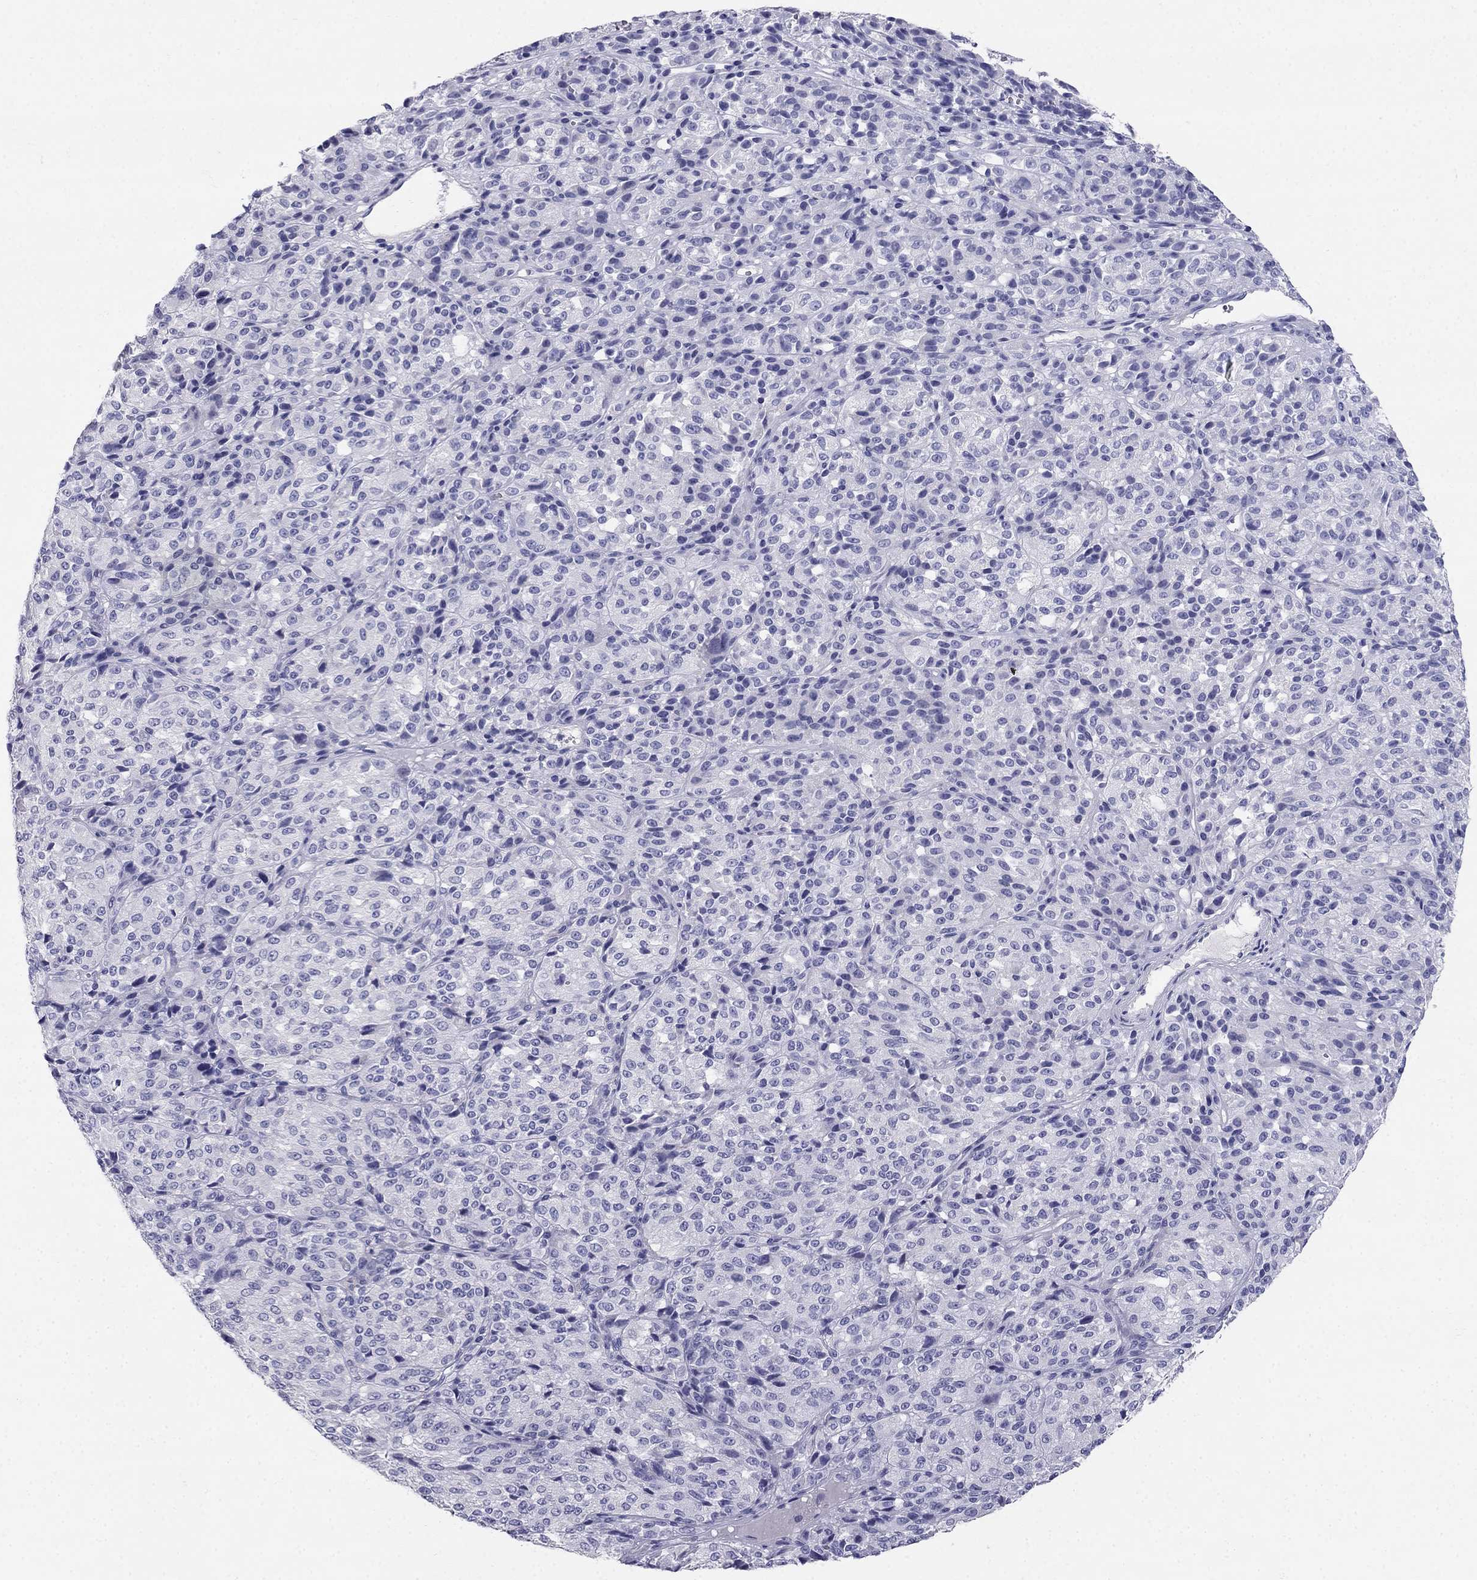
{"staining": {"intensity": "negative", "quantity": "none", "location": "none"}, "tissue": "melanoma", "cell_type": "Tumor cells", "image_type": "cancer", "snomed": [{"axis": "morphology", "description": "Malignant melanoma, Metastatic site"}, {"axis": "topography", "description": "Brain"}], "caption": "DAB (3,3'-diaminobenzidine) immunohistochemical staining of melanoma displays no significant positivity in tumor cells. (Brightfield microscopy of DAB (3,3'-diaminobenzidine) immunohistochemistry at high magnification).", "gene": "RFLNA", "patient": {"sex": "female", "age": 56}}